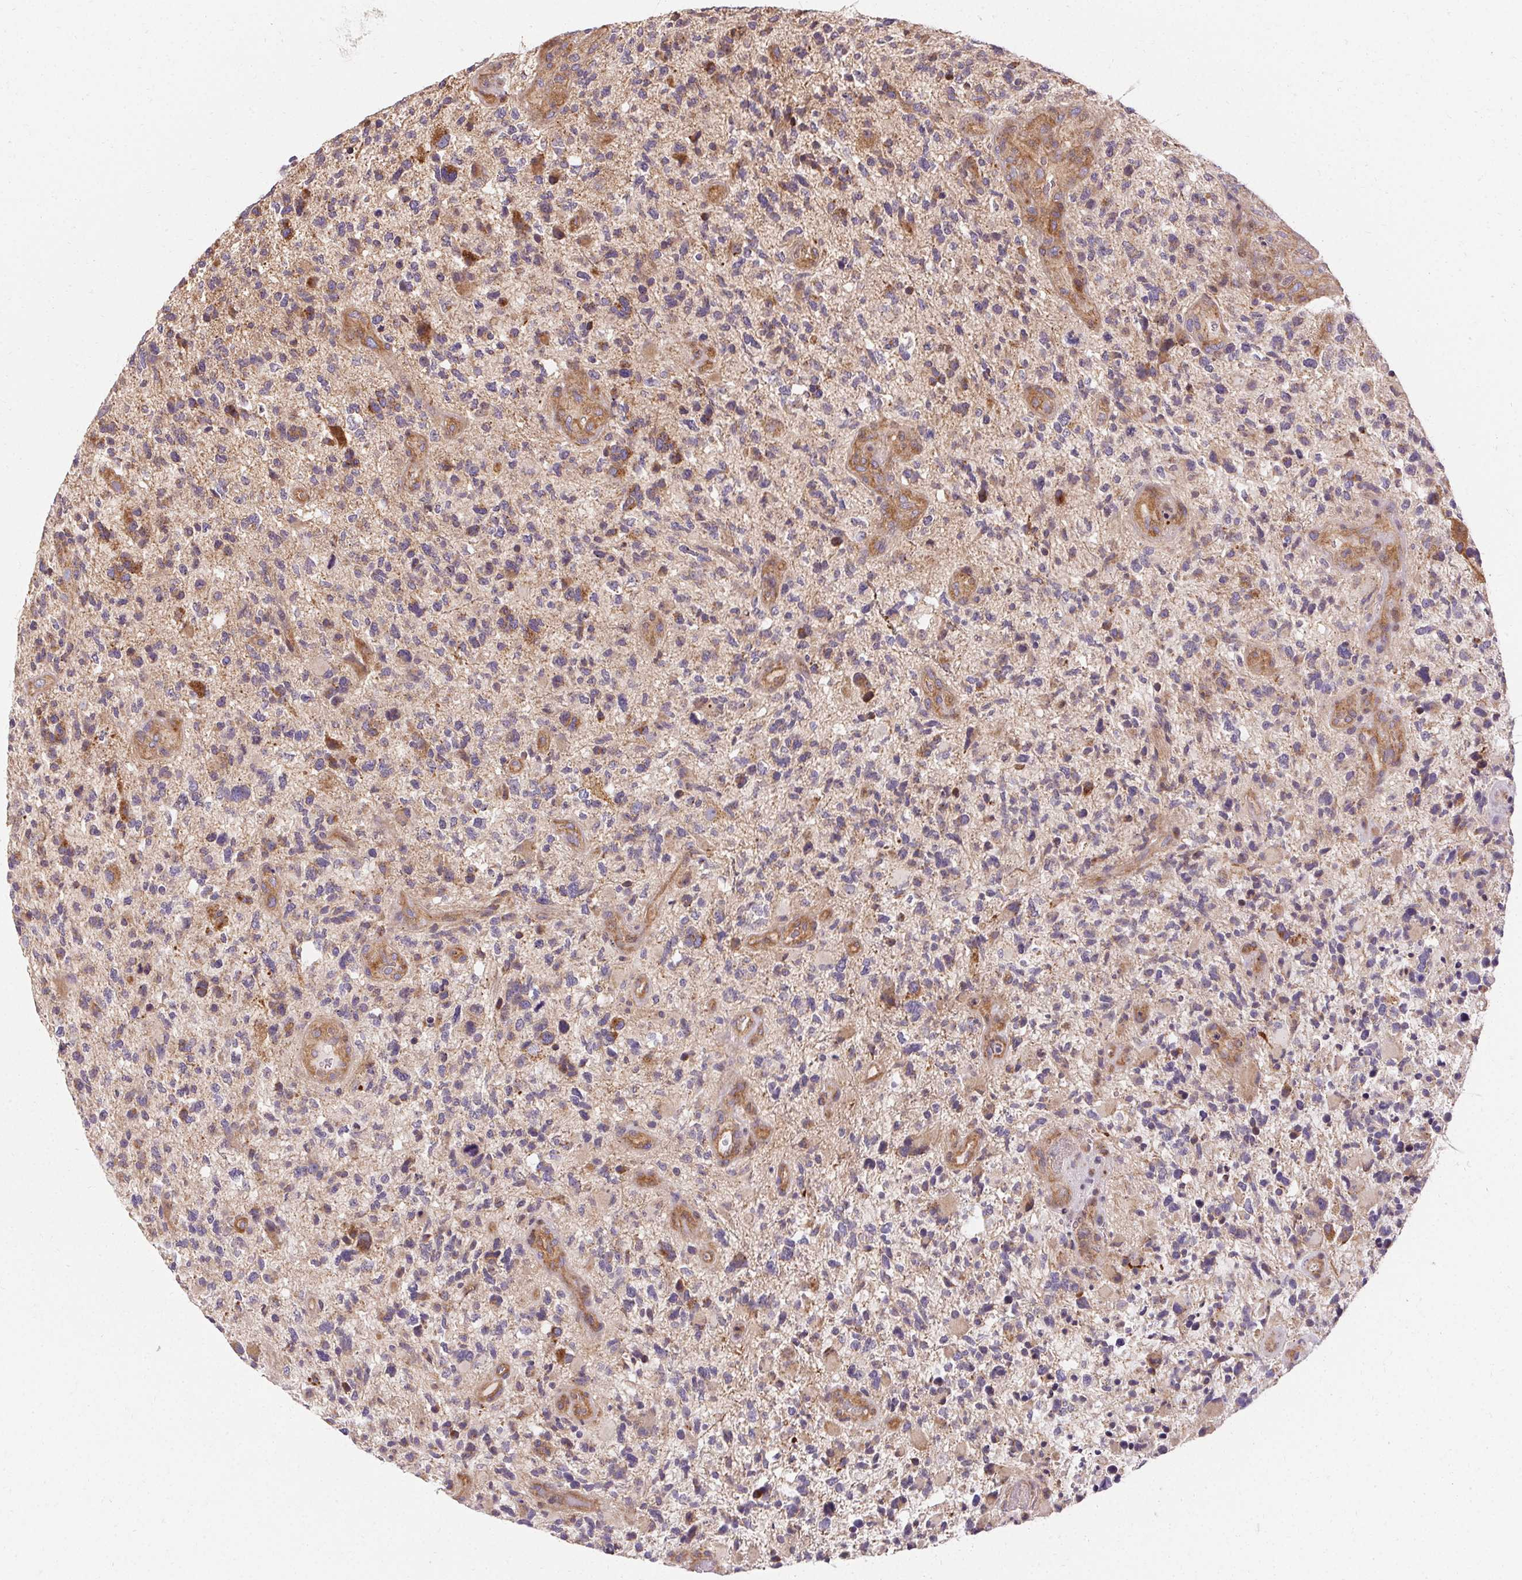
{"staining": {"intensity": "negative", "quantity": "none", "location": "none"}, "tissue": "glioma", "cell_type": "Tumor cells", "image_type": "cancer", "snomed": [{"axis": "morphology", "description": "Glioma, malignant, High grade"}, {"axis": "topography", "description": "Brain"}], "caption": "Tumor cells show no significant positivity in malignant glioma (high-grade).", "gene": "APLP1", "patient": {"sex": "female", "age": 71}}